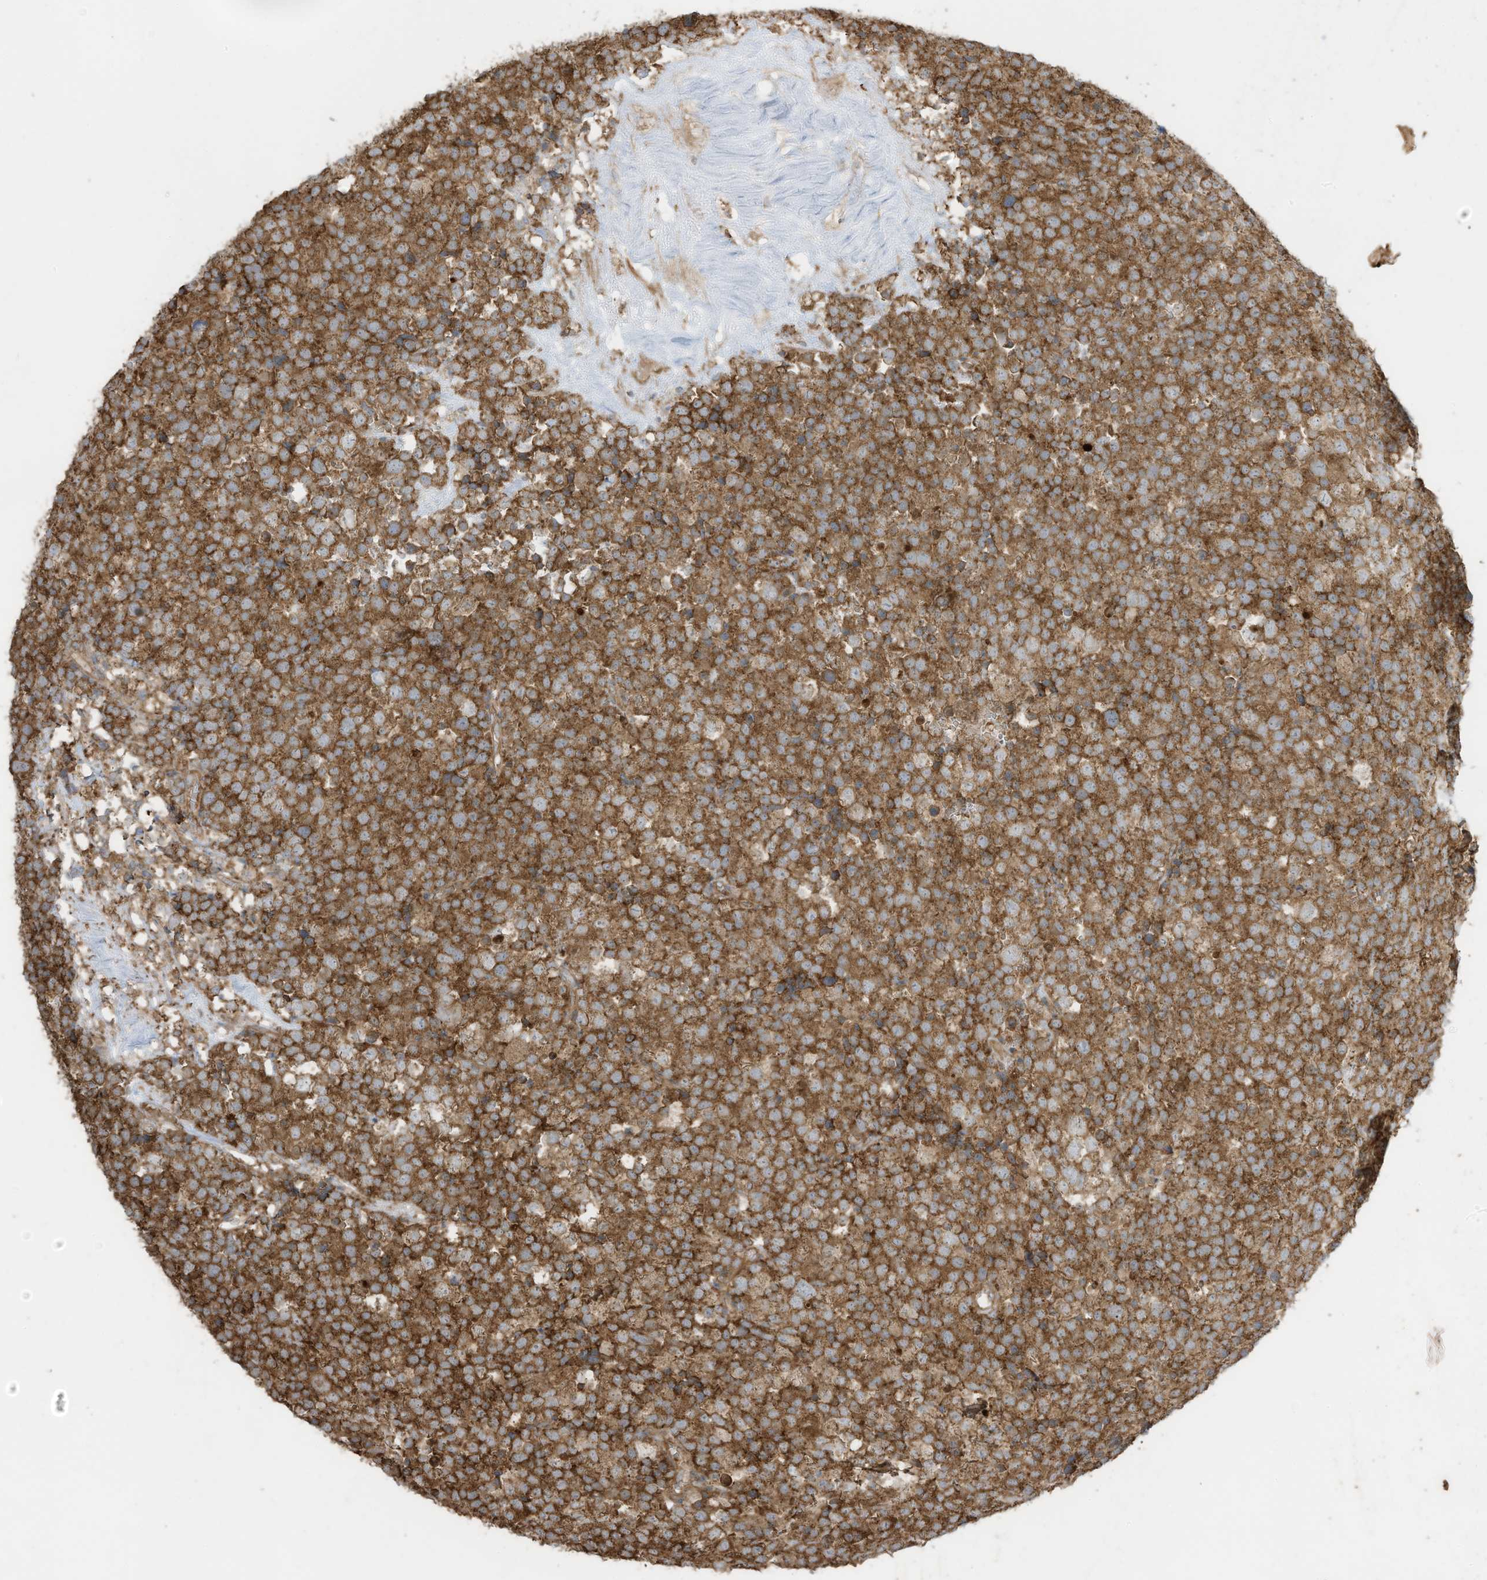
{"staining": {"intensity": "moderate", "quantity": ">75%", "location": "cytoplasmic/membranous"}, "tissue": "testis cancer", "cell_type": "Tumor cells", "image_type": "cancer", "snomed": [{"axis": "morphology", "description": "Seminoma, NOS"}, {"axis": "topography", "description": "Testis"}], "caption": "Immunohistochemistry (DAB) staining of seminoma (testis) exhibits moderate cytoplasmic/membranous protein expression in about >75% of tumor cells.", "gene": "CGAS", "patient": {"sex": "male", "age": 71}}